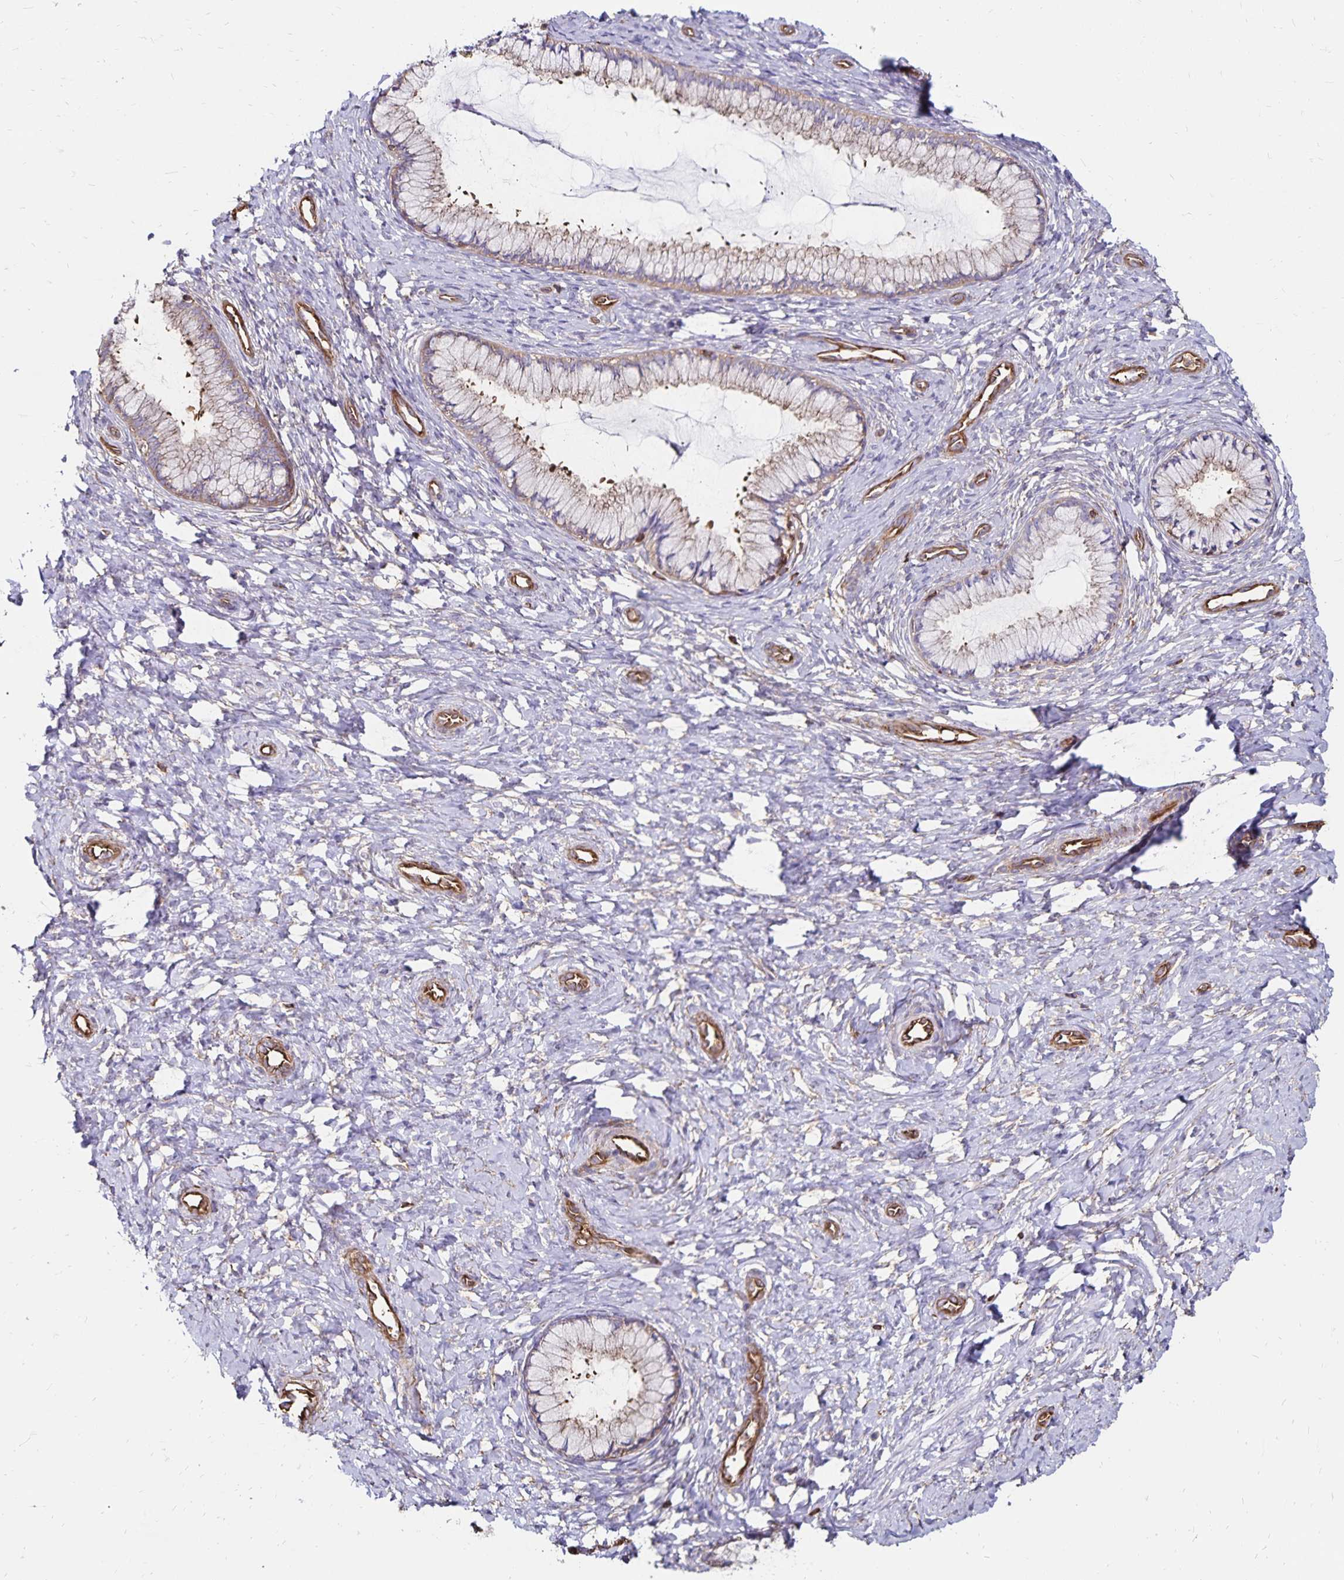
{"staining": {"intensity": "weak", "quantity": "25%-75%", "location": "cytoplasmic/membranous"}, "tissue": "cervix", "cell_type": "Glandular cells", "image_type": "normal", "snomed": [{"axis": "morphology", "description": "Normal tissue, NOS"}, {"axis": "topography", "description": "Cervix"}], "caption": "A low amount of weak cytoplasmic/membranous staining is present in approximately 25%-75% of glandular cells in benign cervix. Using DAB (brown) and hematoxylin (blue) stains, captured at high magnification using brightfield microscopy.", "gene": "RPRML", "patient": {"sex": "female", "age": 37}}